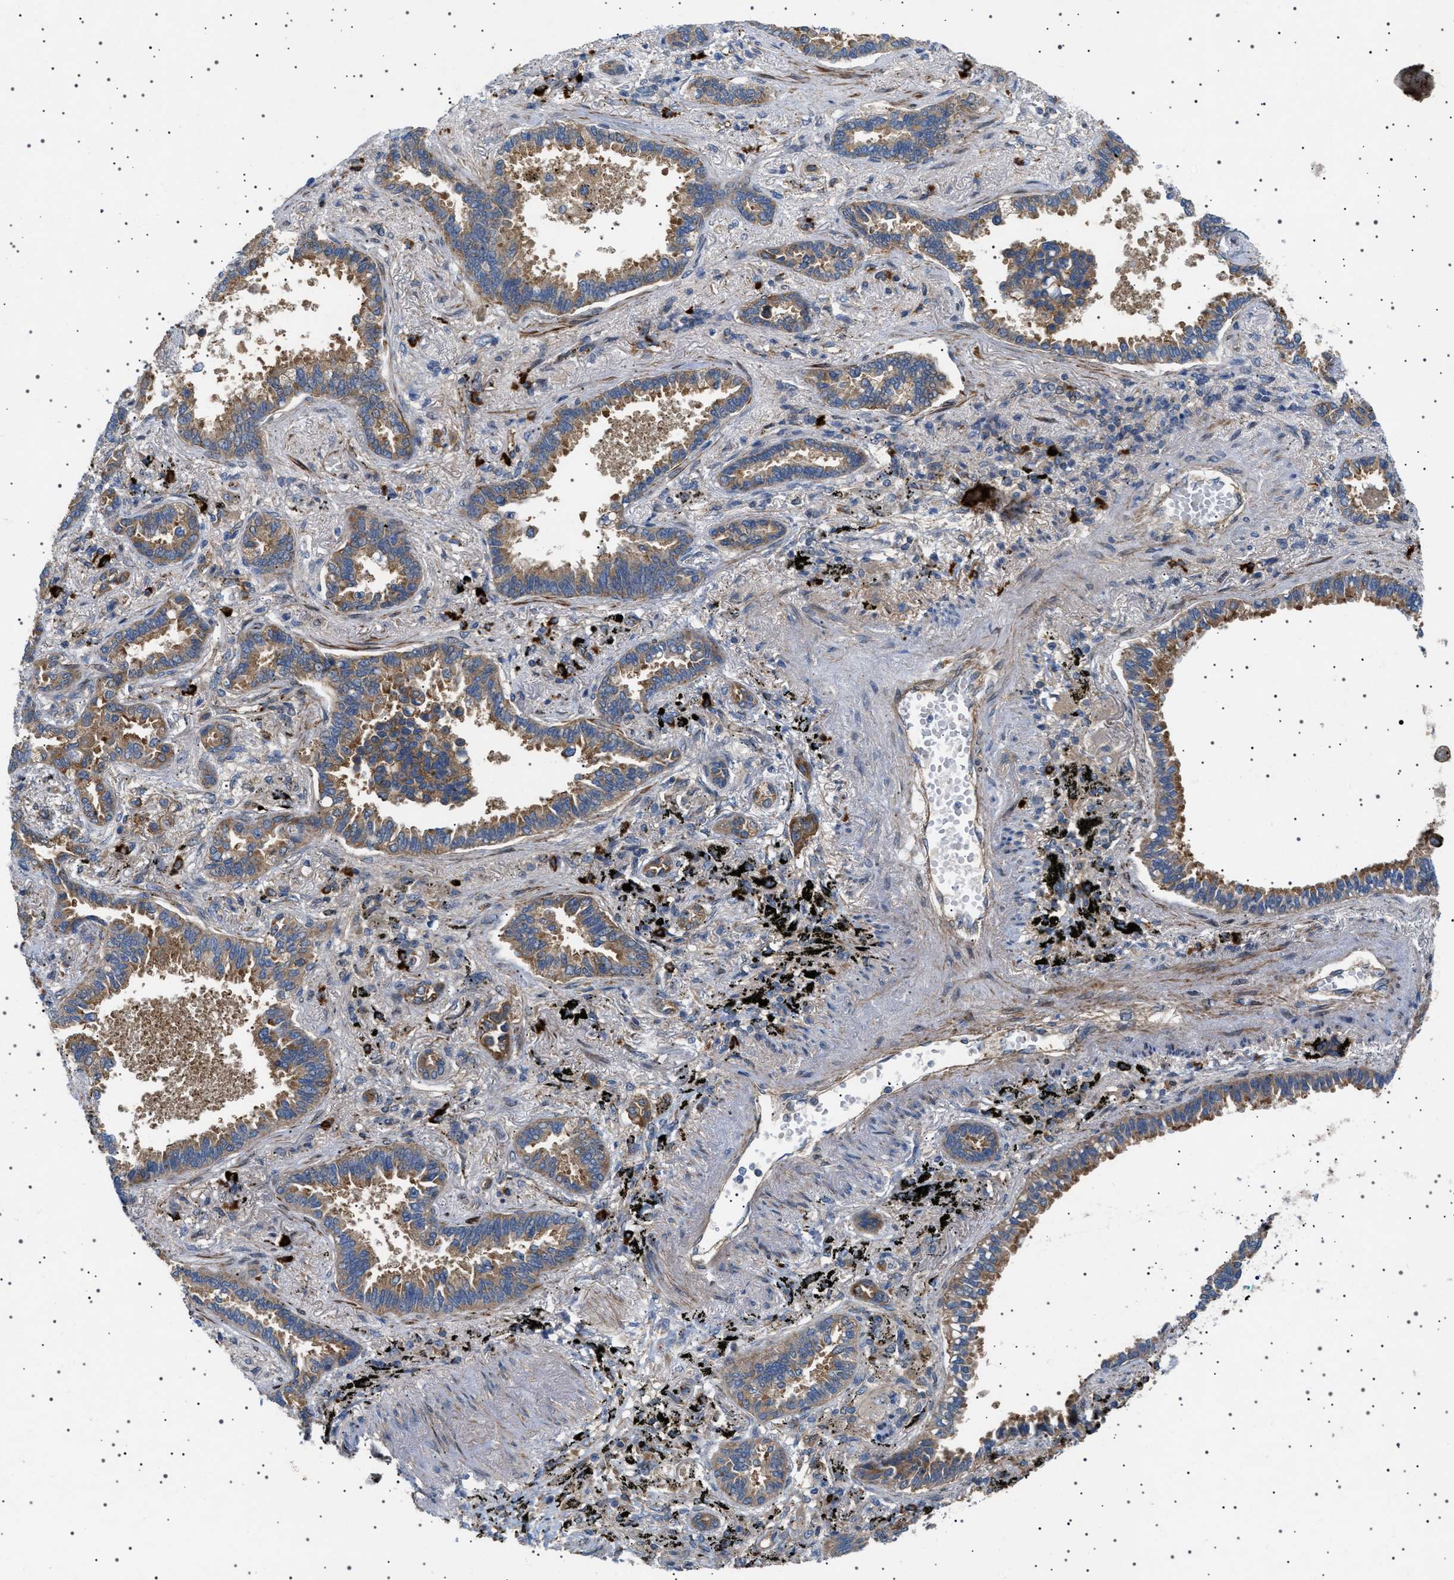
{"staining": {"intensity": "strong", "quantity": ">75%", "location": "cytoplasmic/membranous"}, "tissue": "lung cancer", "cell_type": "Tumor cells", "image_type": "cancer", "snomed": [{"axis": "morphology", "description": "Normal tissue, NOS"}, {"axis": "morphology", "description": "Adenocarcinoma, NOS"}, {"axis": "topography", "description": "Lung"}], "caption": "A high amount of strong cytoplasmic/membranous expression is seen in about >75% of tumor cells in lung adenocarcinoma tissue. Immunohistochemistry stains the protein in brown and the nuclei are stained blue.", "gene": "CCDC186", "patient": {"sex": "male", "age": 59}}